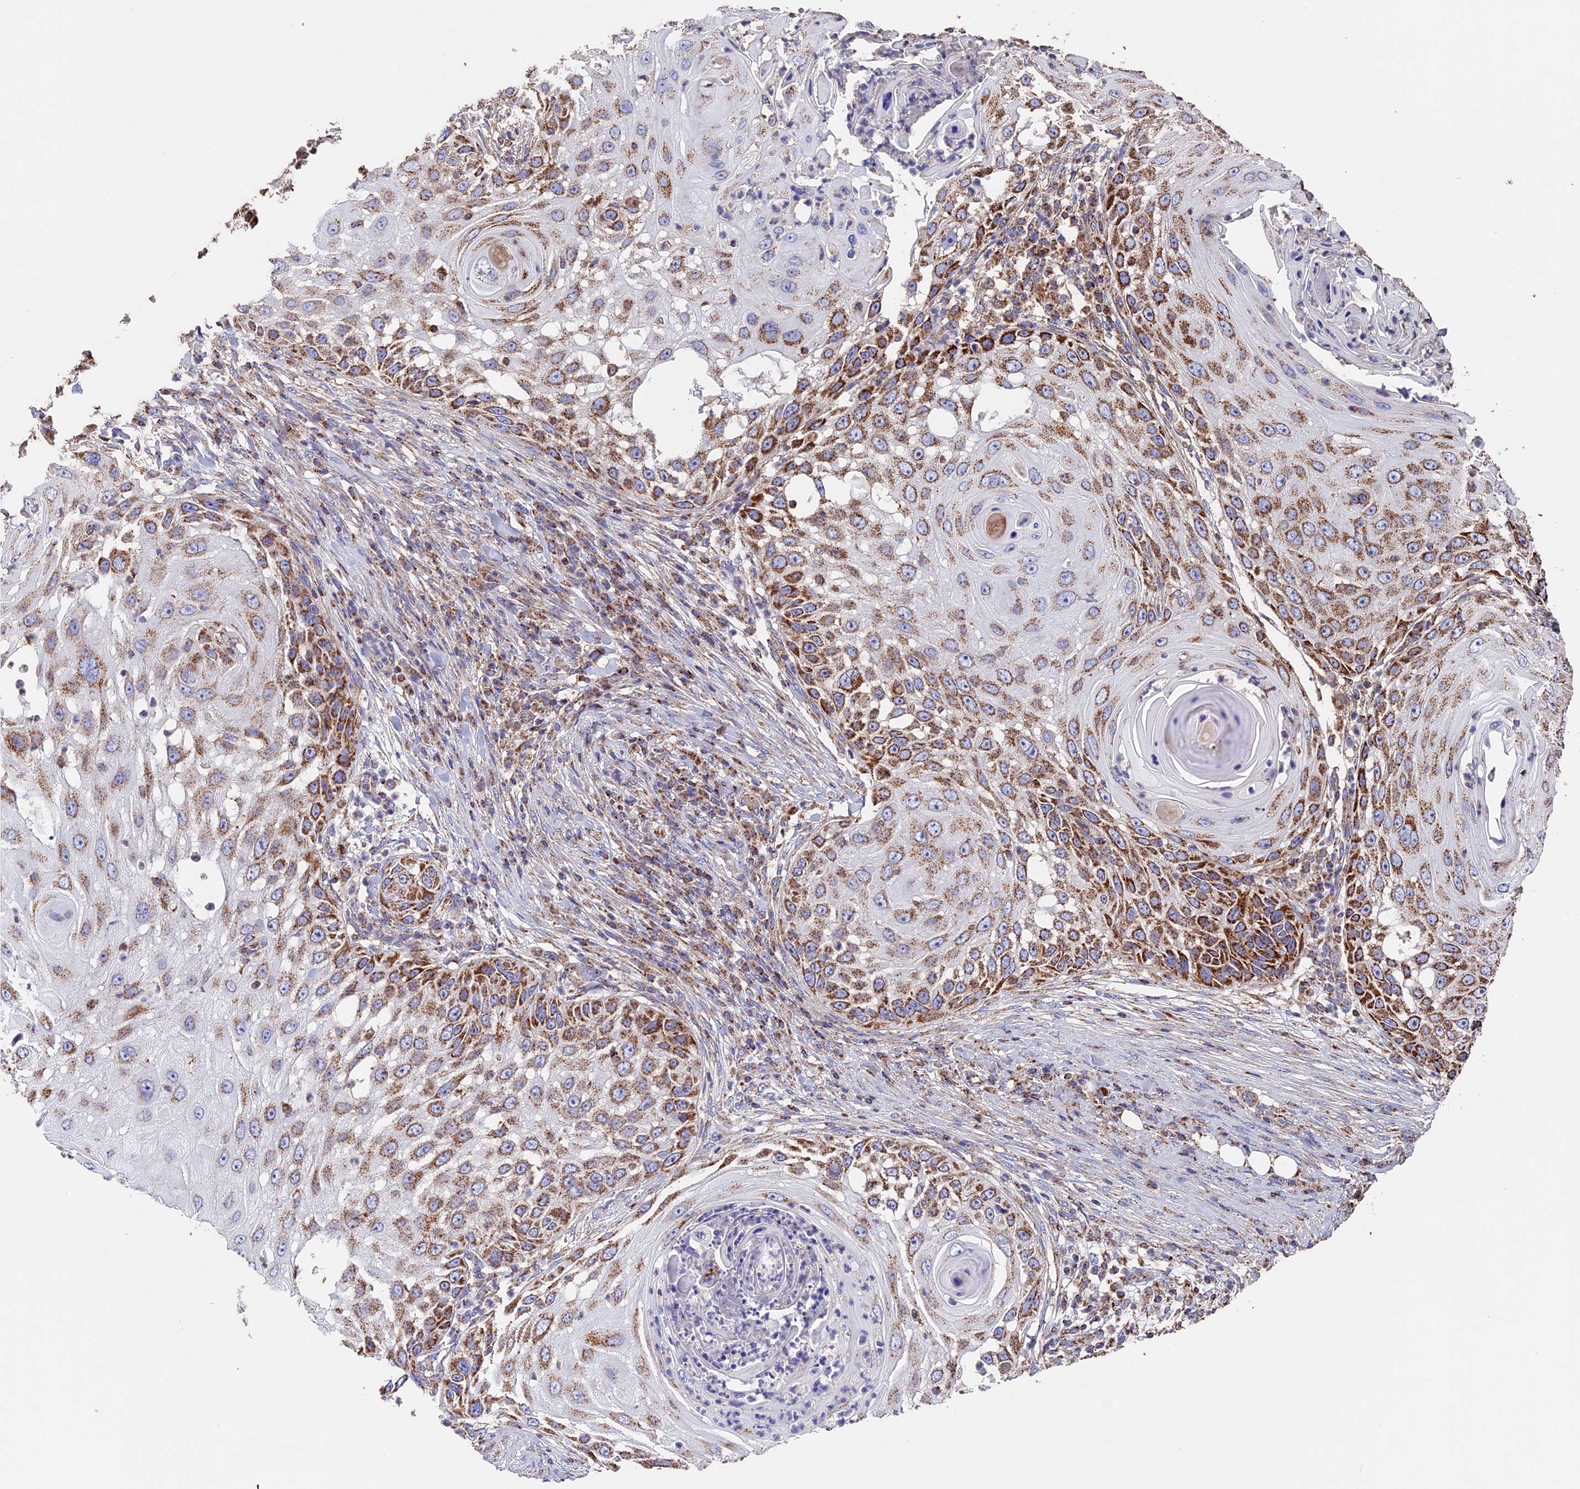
{"staining": {"intensity": "moderate", "quantity": ">75%", "location": "cytoplasmic/membranous"}, "tissue": "skin cancer", "cell_type": "Tumor cells", "image_type": "cancer", "snomed": [{"axis": "morphology", "description": "Squamous cell carcinoma, NOS"}, {"axis": "topography", "description": "Skin"}], "caption": "High-magnification brightfield microscopy of skin squamous cell carcinoma stained with DAB (3,3'-diaminobenzidine) (brown) and counterstained with hematoxylin (blue). tumor cells exhibit moderate cytoplasmic/membranous expression is identified in approximately>75% of cells.", "gene": "ADAT1", "patient": {"sex": "female", "age": 44}}